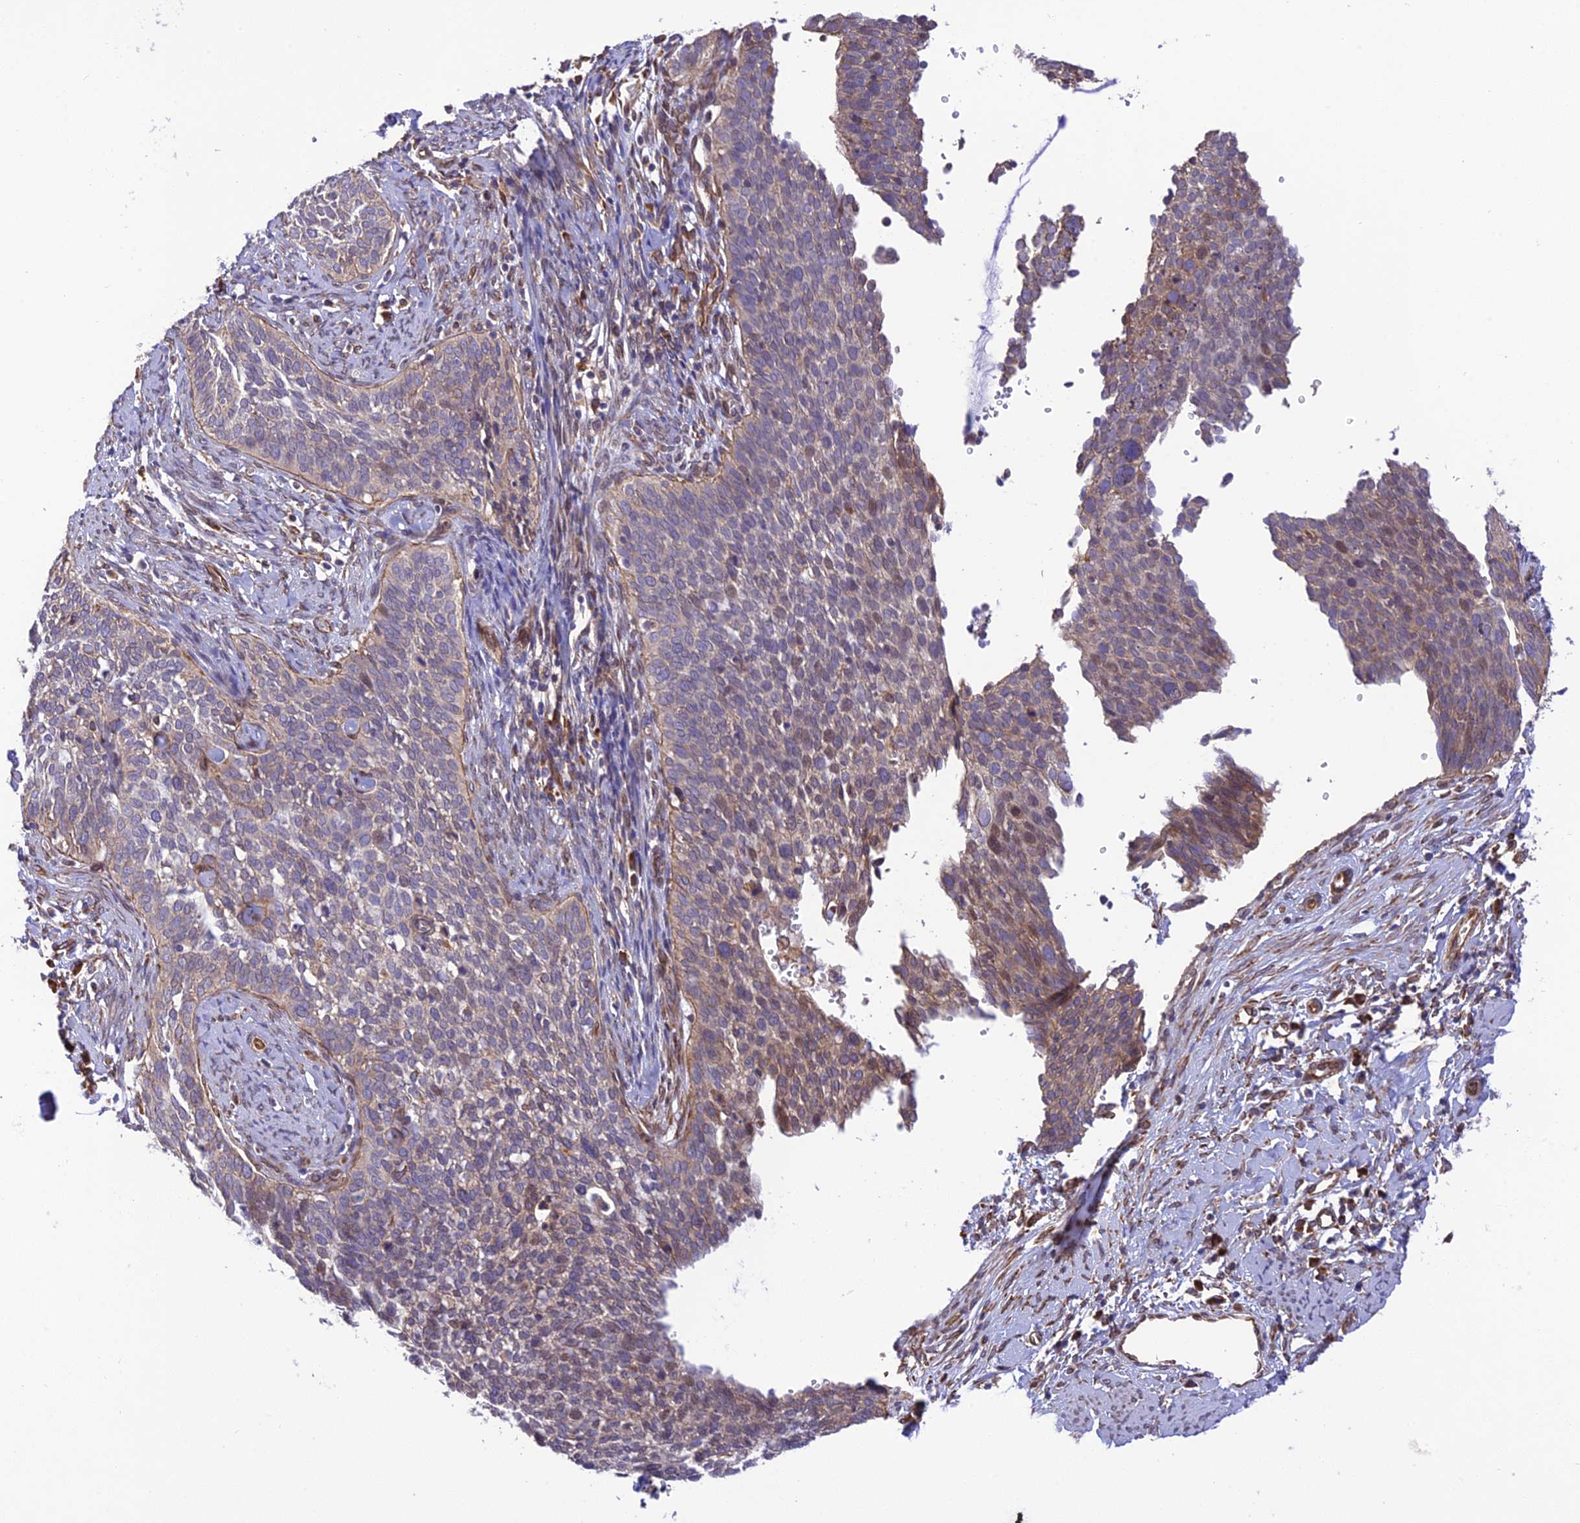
{"staining": {"intensity": "weak", "quantity": "<25%", "location": "cytoplasmic/membranous,nuclear"}, "tissue": "cervical cancer", "cell_type": "Tumor cells", "image_type": "cancer", "snomed": [{"axis": "morphology", "description": "Squamous cell carcinoma, NOS"}, {"axis": "topography", "description": "Cervix"}], "caption": "The IHC histopathology image has no significant positivity in tumor cells of cervical squamous cell carcinoma tissue. (DAB (3,3'-diaminobenzidine) IHC visualized using brightfield microscopy, high magnification).", "gene": "EXOC3L4", "patient": {"sex": "female", "age": 34}}